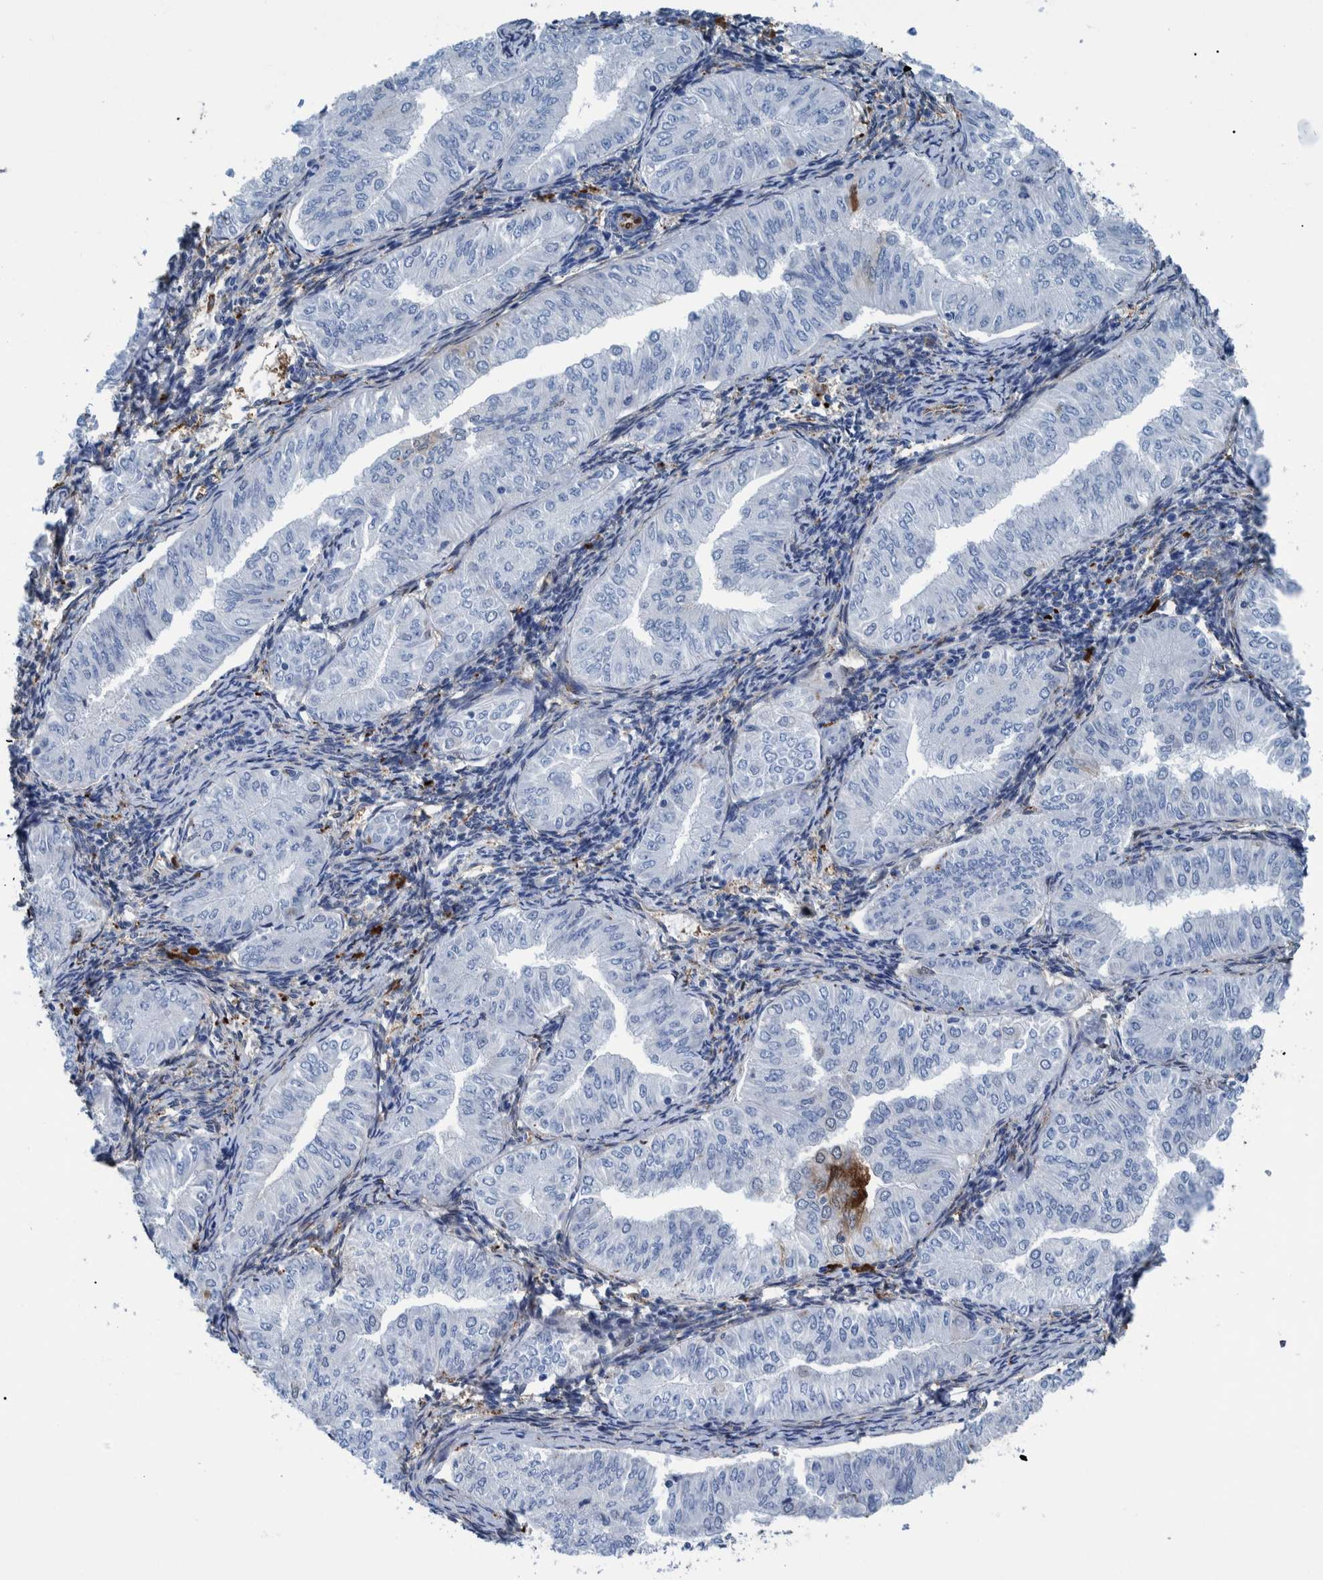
{"staining": {"intensity": "negative", "quantity": "none", "location": "none"}, "tissue": "endometrial cancer", "cell_type": "Tumor cells", "image_type": "cancer", "snomed": [{"axis": "morphology", "description": "Normal tissue, NOS"}, {"axis": "morphology", "description": "Adenocarcinoma, NOS"}, {"axis": "topography", "description": "Endometrium"}], "caption": "Immunohistochemical staining of endometrial cancer demonstrates no significant staining in tumor cells.", "gene": "IDO1", "patient": {"sex": "female", "age": 53}}